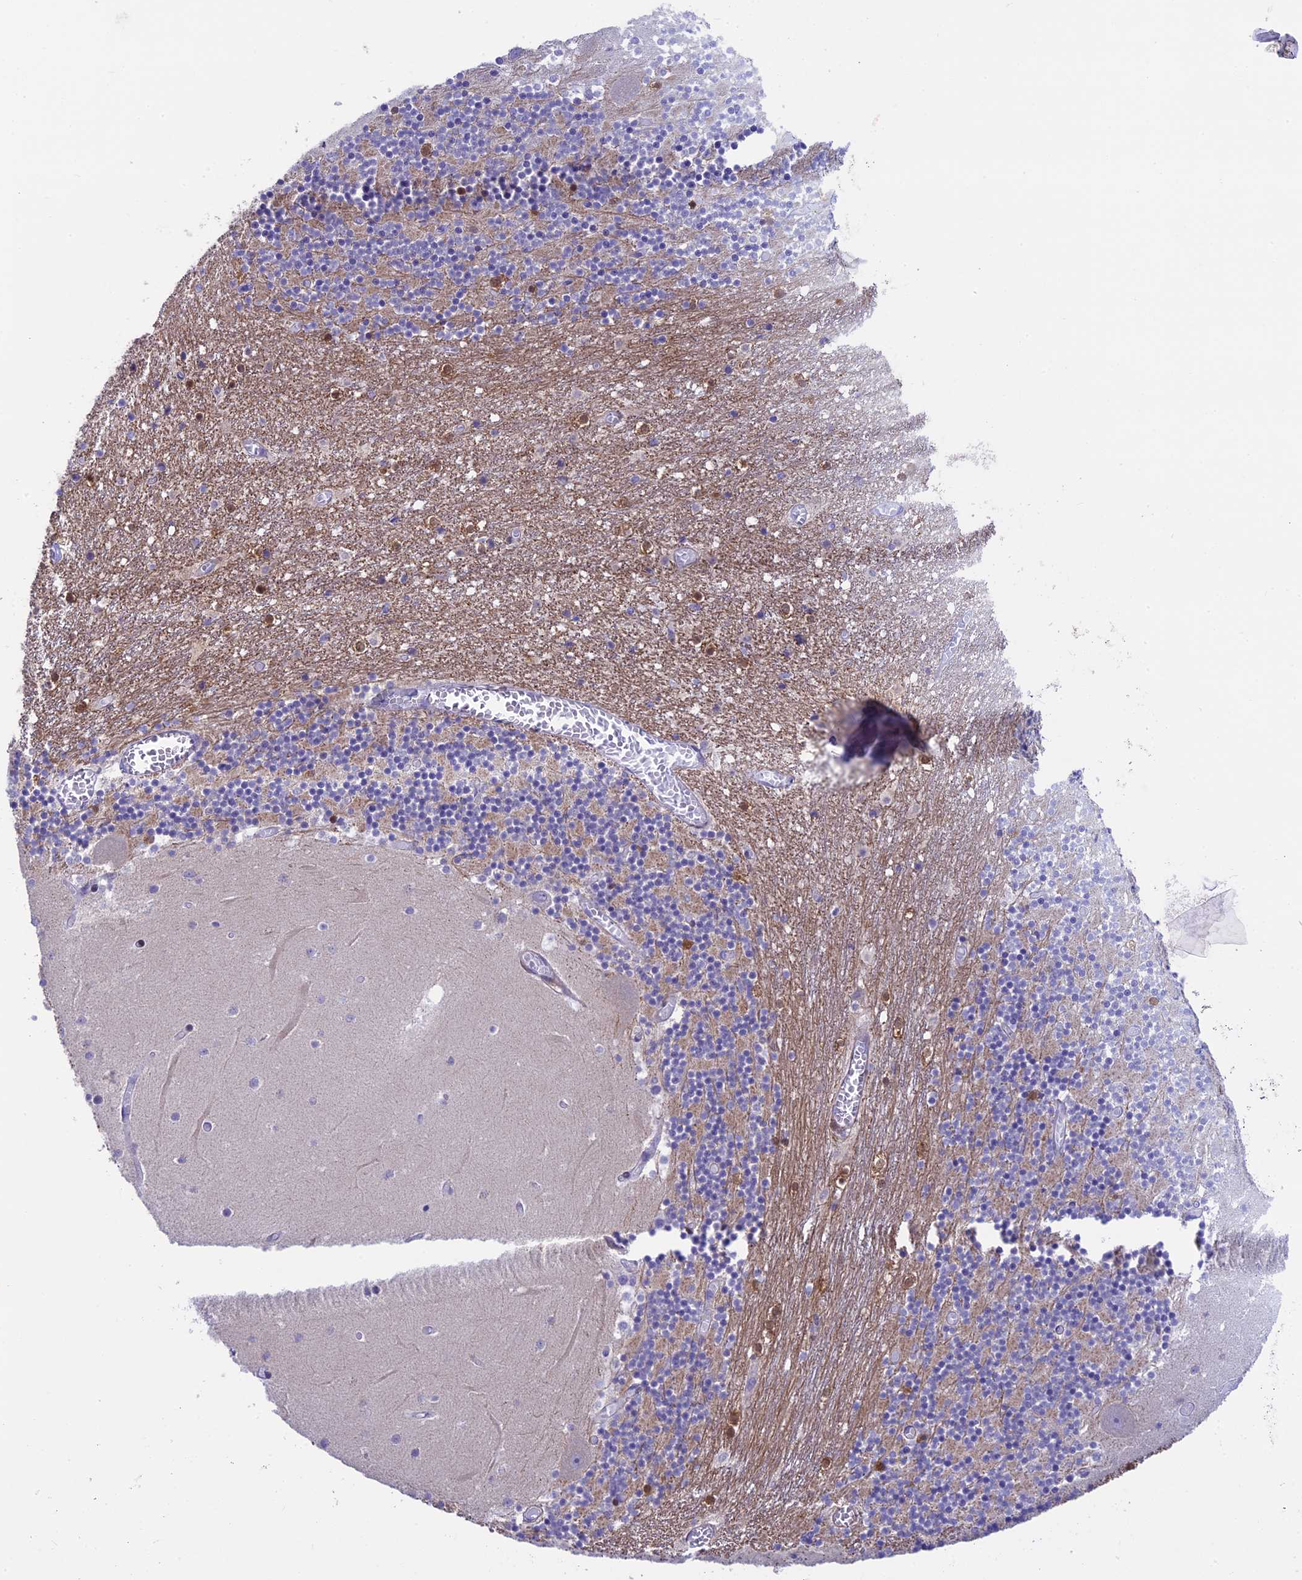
{"staining": {"intensity": "negative", "quantity": "none", "location": "none"}, "tissue": "cerebellum", "cell_type": "Cells in granular layer", "image_type": "normal", "snomed": [{"axis": "morphology", "description": "Normal tissue, NOS"}, {"axis": "topography", "description": "Cerebellum"}], "caption": "Cells in granular layer show no significant expression in benign cerebellum.", "gene": "IGSF6", "patient": {"sex": "female", "age": 28}}